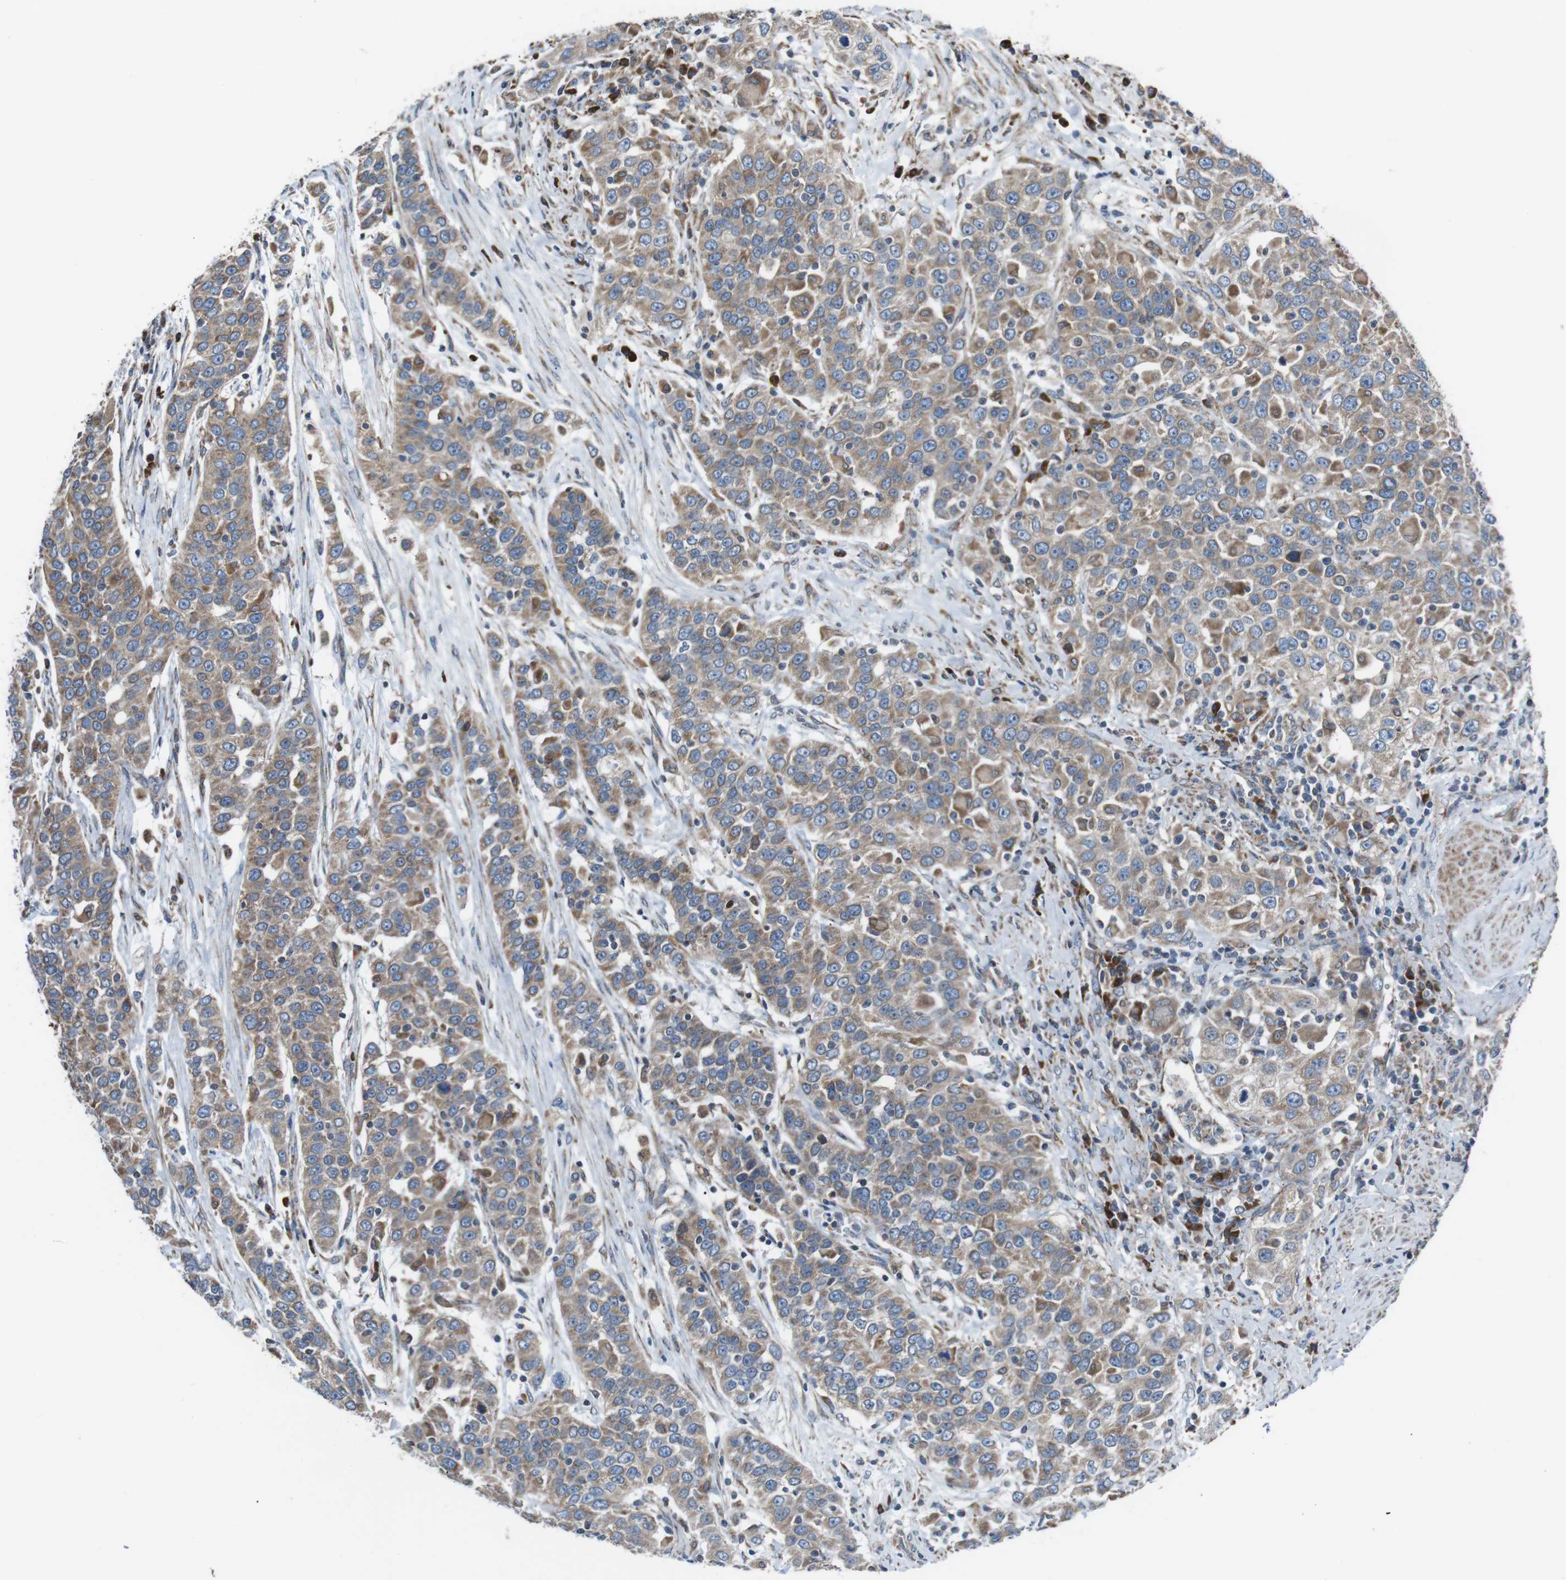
{"staining": {"intensity": "weak", "quantity": ">75%", "location": "cytoplasmic/membranous"}, "tissue": "urothelial cancer", "cell_type": "Tumor cells", "image_type": "cancer", "snomed": [{"axis": "morphology", "description": "Urothelial carcinoma, High grade"}, {"axis": "topography", "description": "Urinary bladder"}], "caption": "Urothelial carcinoma (high-grade) stained with a brown dye reveals weak cytoplasmic/membranous positive positivity in approximately >75% of tumor cells.", "gene": "CISD2", "patient": {"sex": "female", "age": 80}}